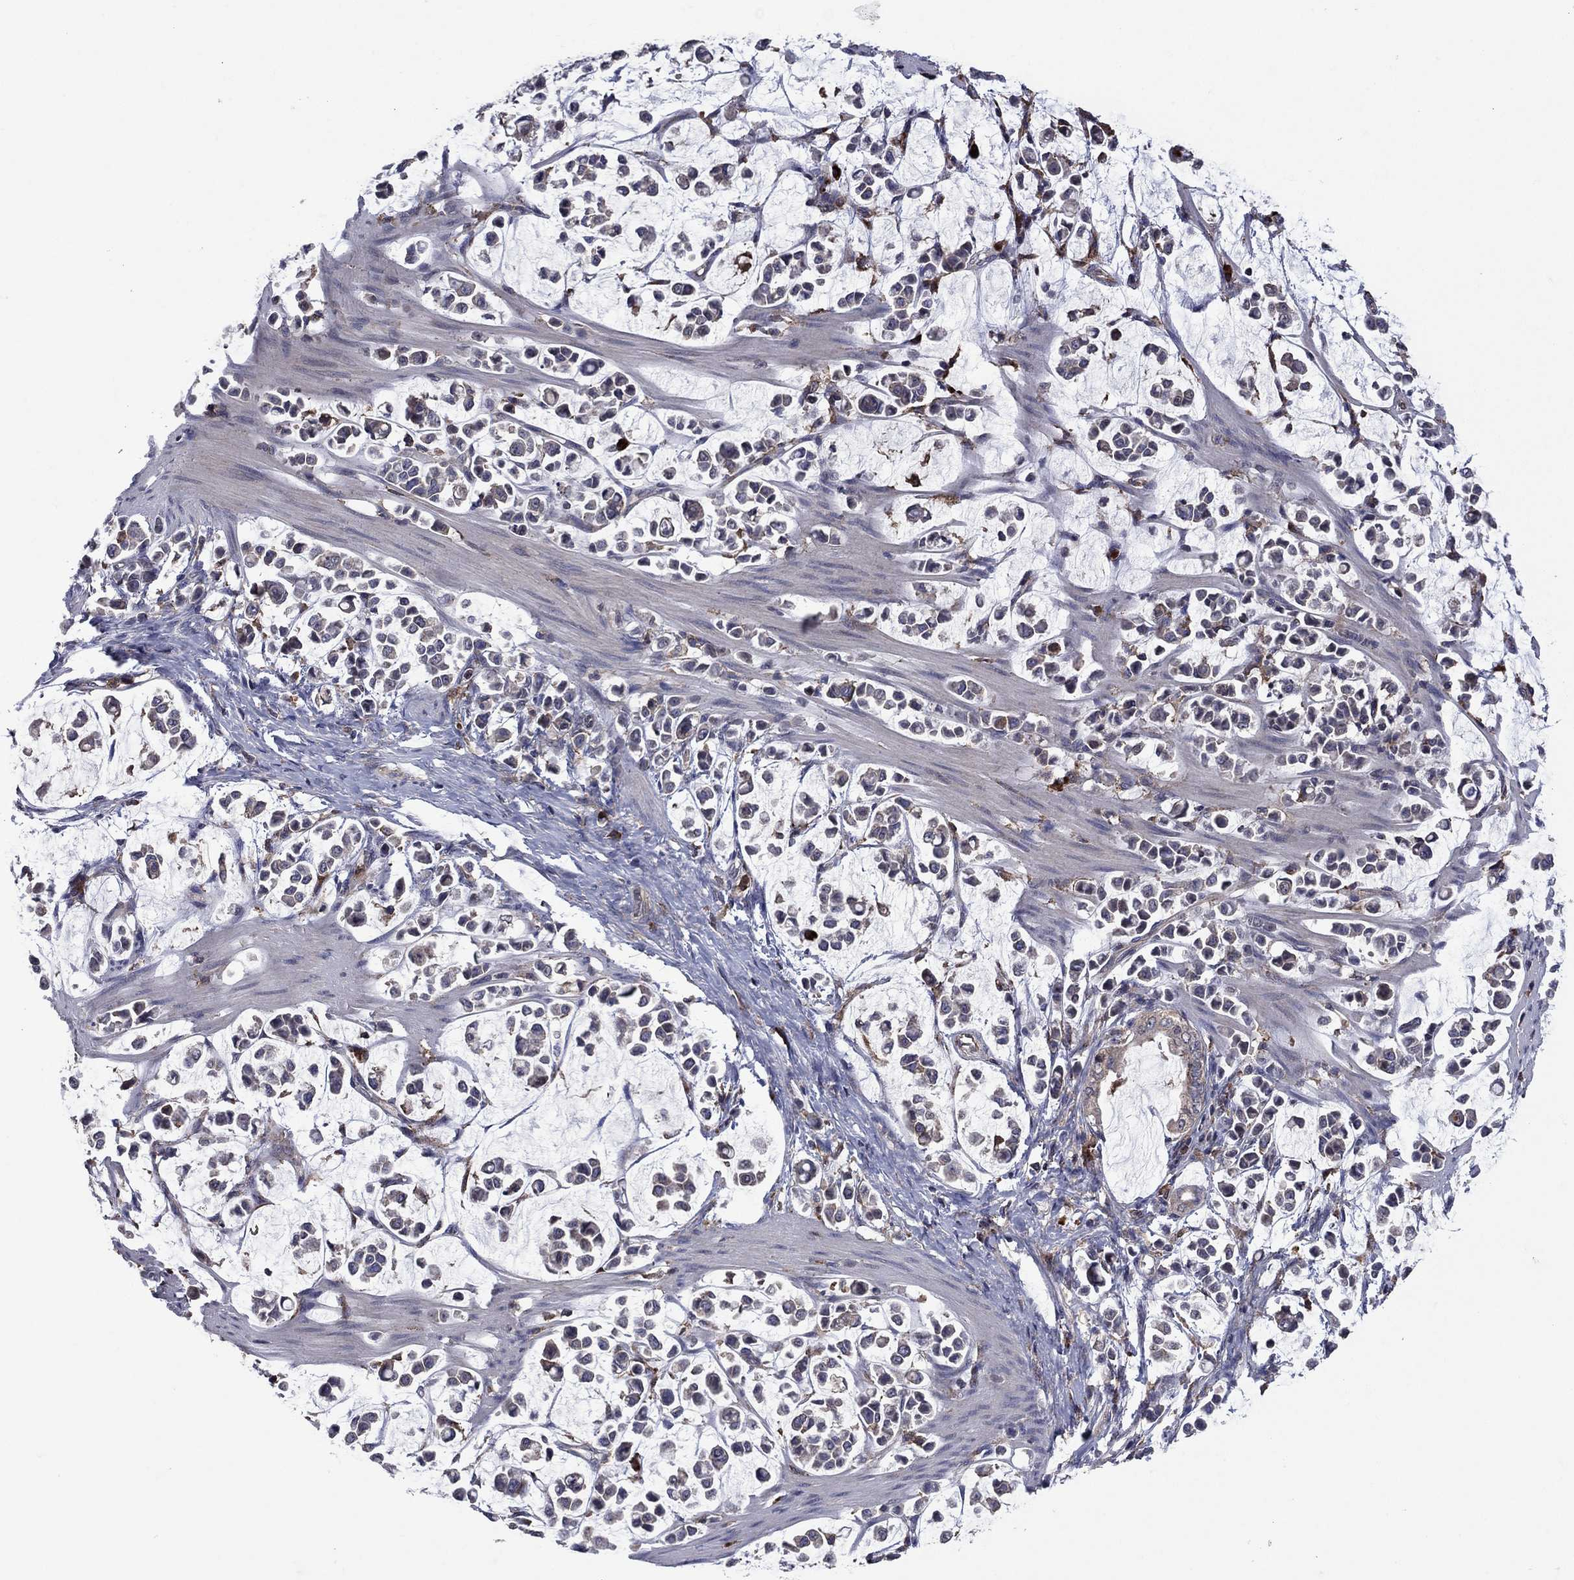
{"staining": {"intensity": "negative", "quantity": "none", "location": "none"}, "tissue": "stomach cancer", "cell_type": "Tumor cells", "image_type": "cancer", "snomed": [{"axis": "morphology", "description": "Adenocarcinoma, NOS"}, {"axis": "topography", "description": "Stomach"}], "caption": "The IHC image has no significant staining in tumor cells of stomach cancer (adenocarcinoma) tissue. The staining is performed using DAB (3,3'-diaminobenzidine) brown chromogen with nuclei counter-stained in using hematoxylin.", "gene": "MEA1", "patient": {"sex": "male", "age": 82}}